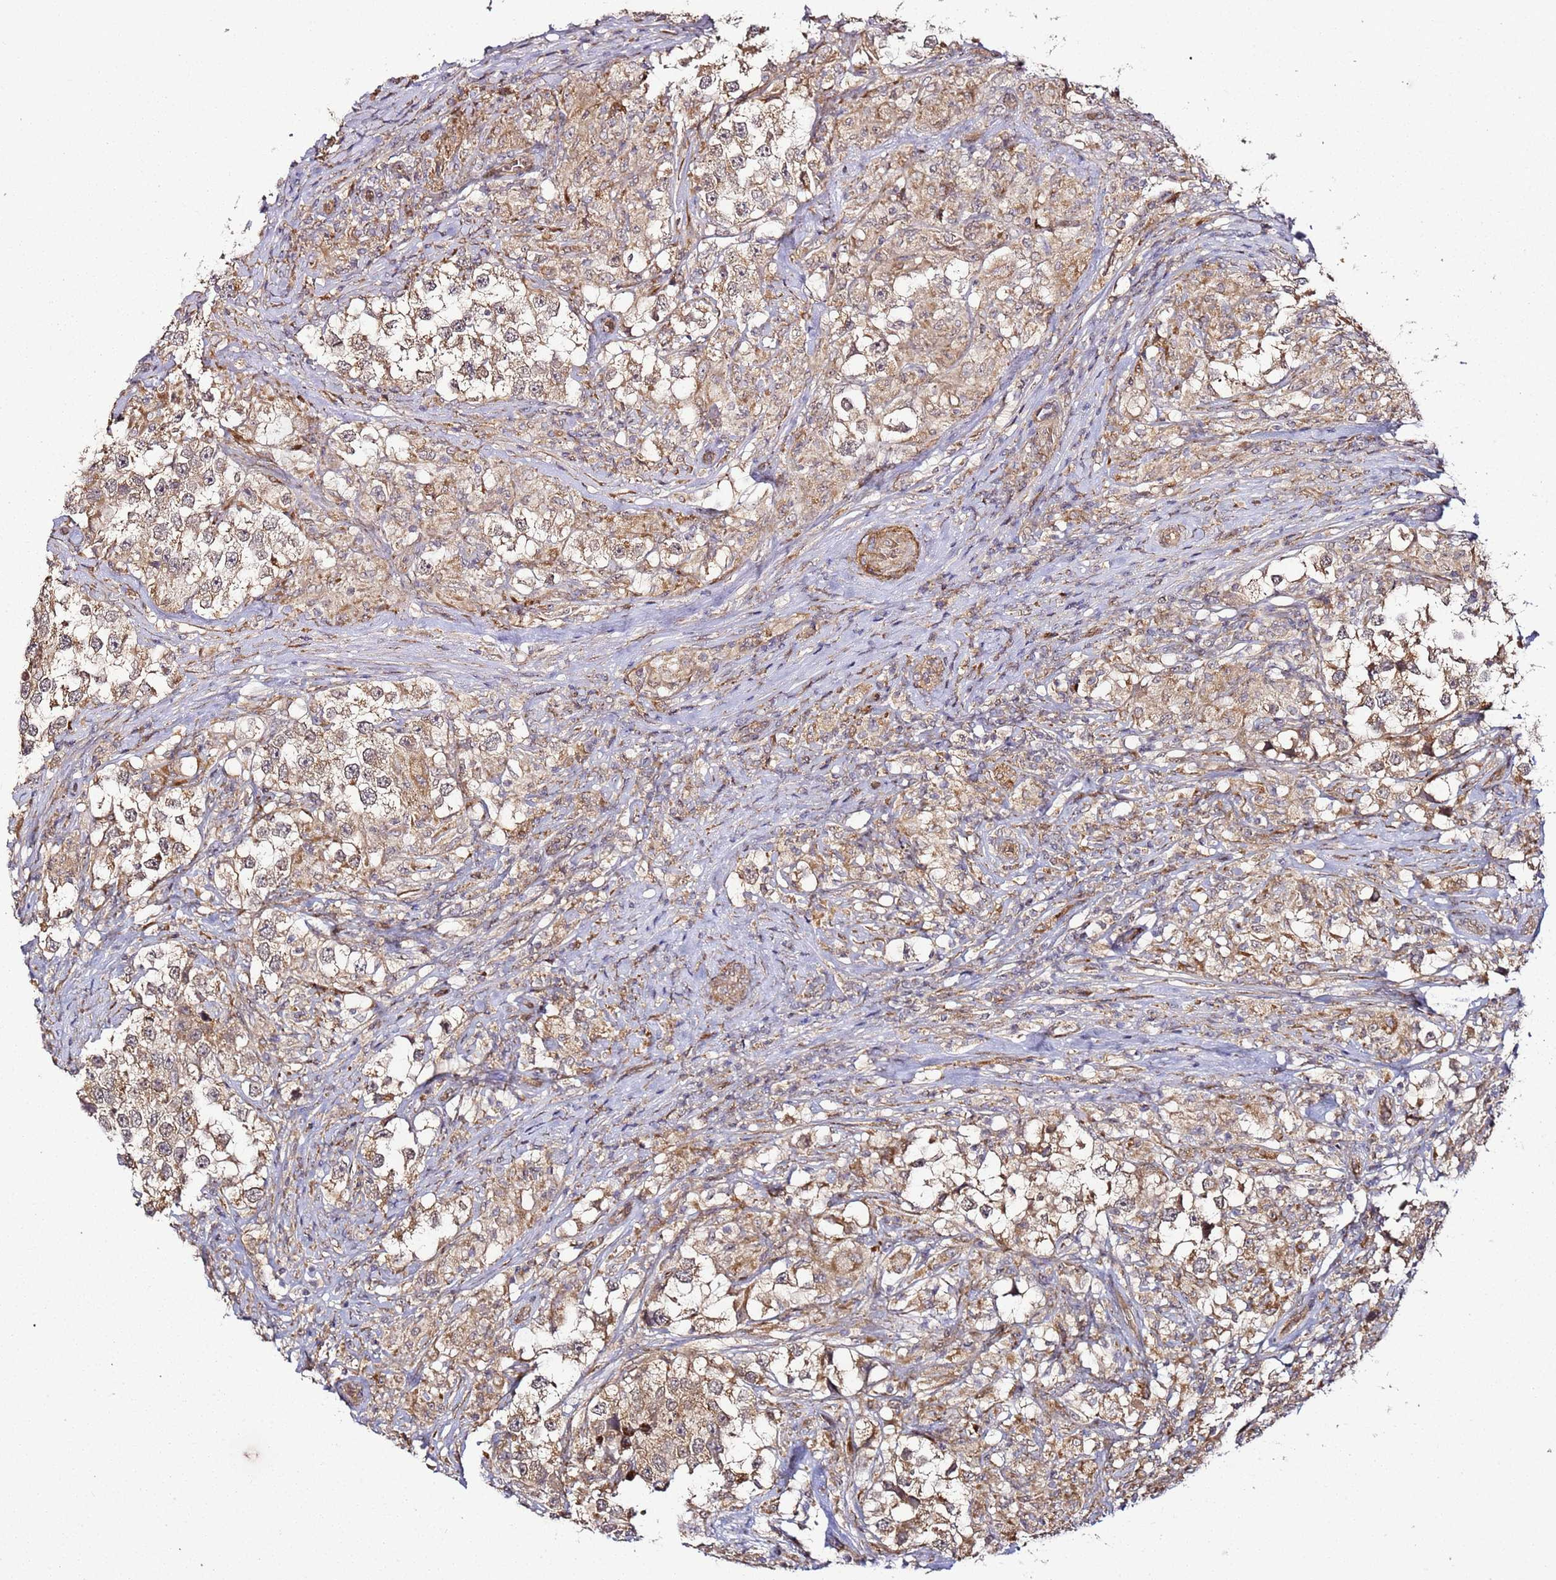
{"staining": {"intensity": "moderate", "quantity": ">75%", "location": "cytoplasmic/membranous"}, "tissue": "testis cancer", "cell_type": "Tumor cells", "image_type": "cancer", "snomed": [{"axis": "morphology", "description": "Seminoma, NOS"}, {"axis": "topography", "description": "Testis"}], "caption": "Immunohistochemical staining of human testis cancer demonstrates moderate cytoplasmic/membranous protein positivity in about >75% of tumor cells.", "gene": "TM2D2", "patient": {"sex": "male", "age": 46}}